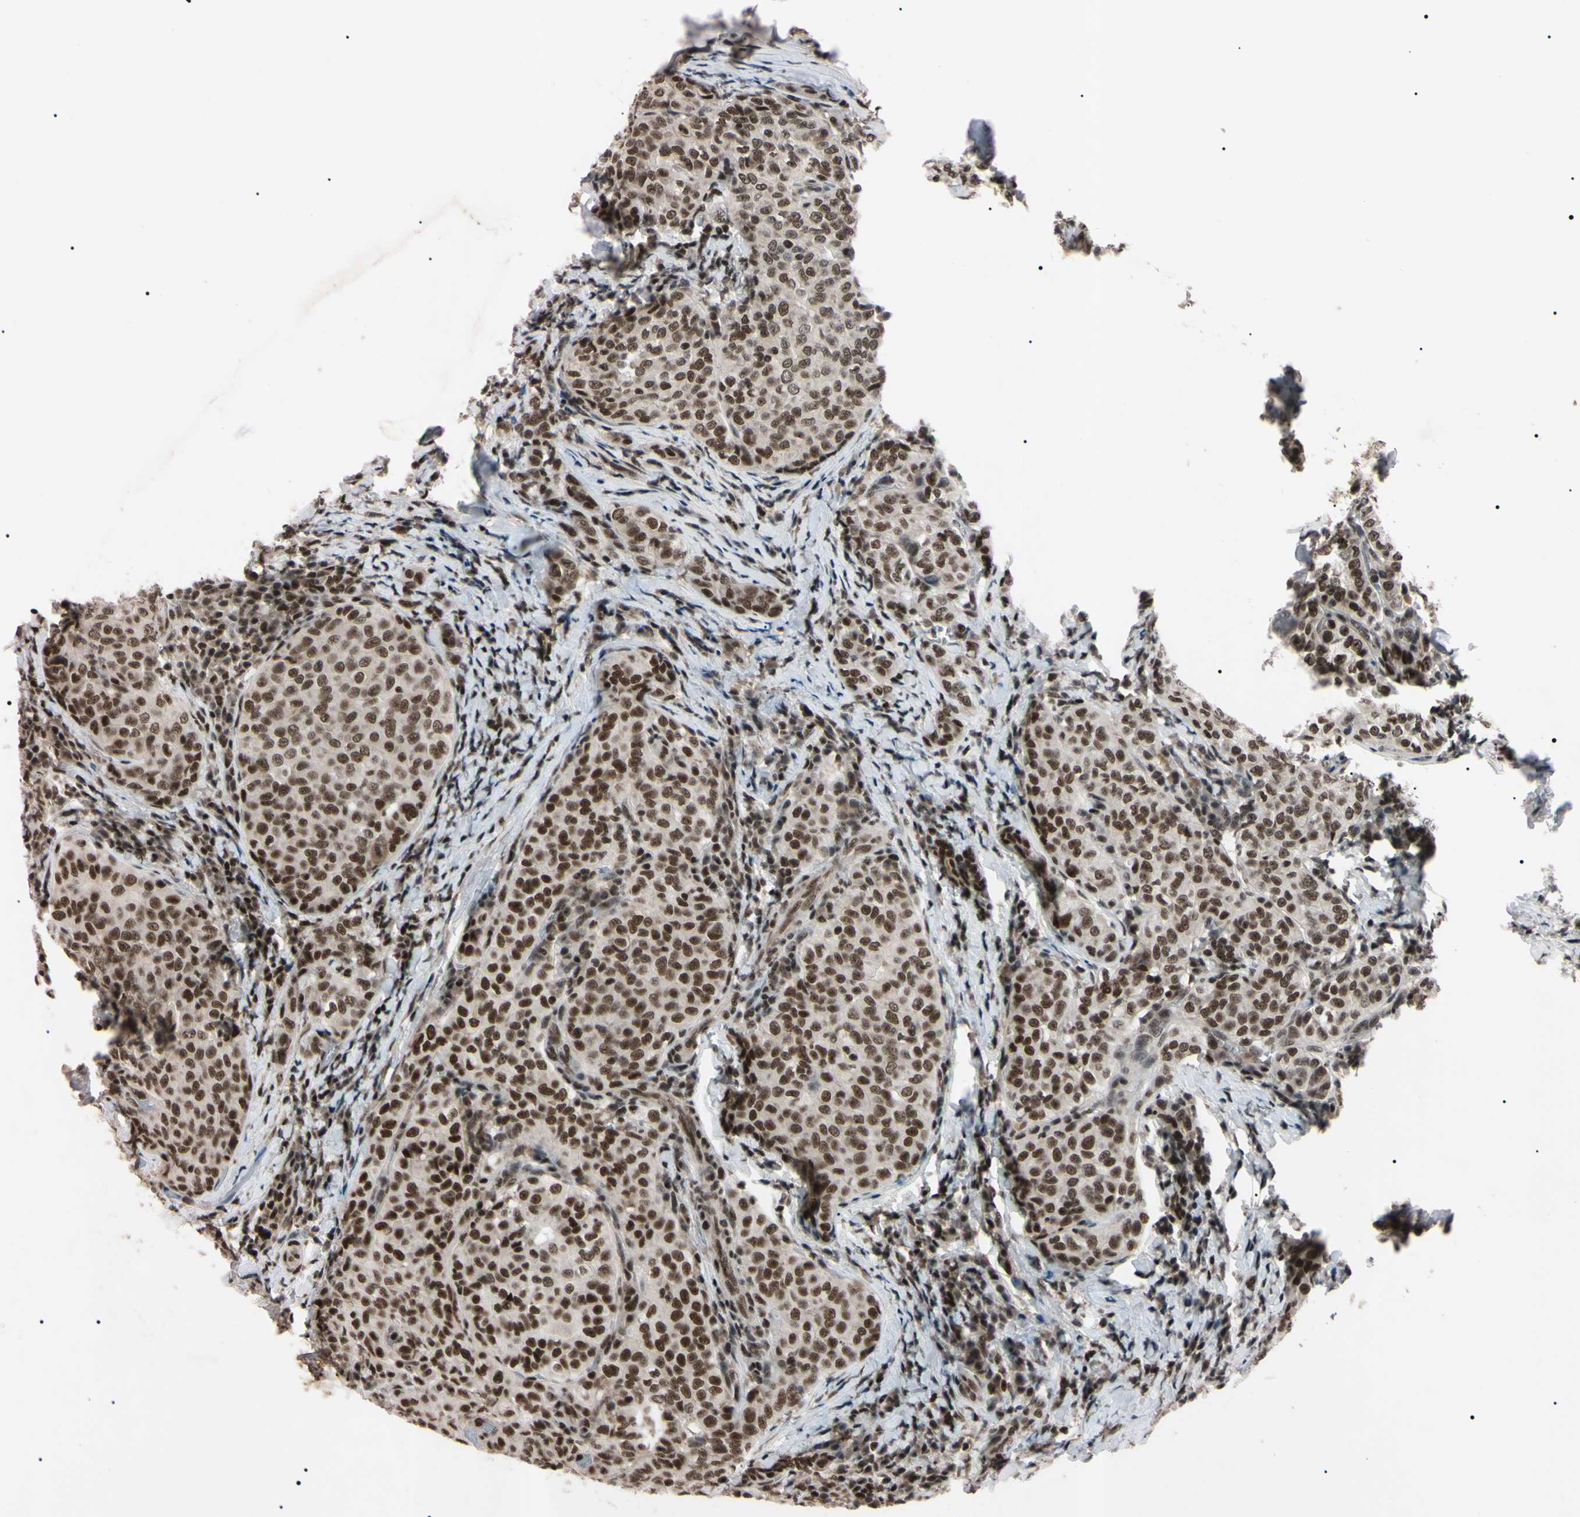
{"staining": {"intensity": "moderate", "quantity": "25%-75%", "location": "nuclear"}, "tissue": "thyroid cancer", "cell_type": "Tumor cells", "image_type": "cancer", "snomed": [{"axis": "morphology", "description": "Normal tissue, NOS"}, {"axis": "morphology", "description": "Papillary adenocarcinoma, NOS"}, {"axis": "topography", "description": "Thyroid gland"}], "caption": "Immunohistochemistry (IHC) (DAB) staining of human thyroid papillary adenocarcinoma exhibits moderate nuclear protein expression in about 25%-75% of tumor cells.", "gene": "YY1", "patient": {"sex": "female", "age": 30}}